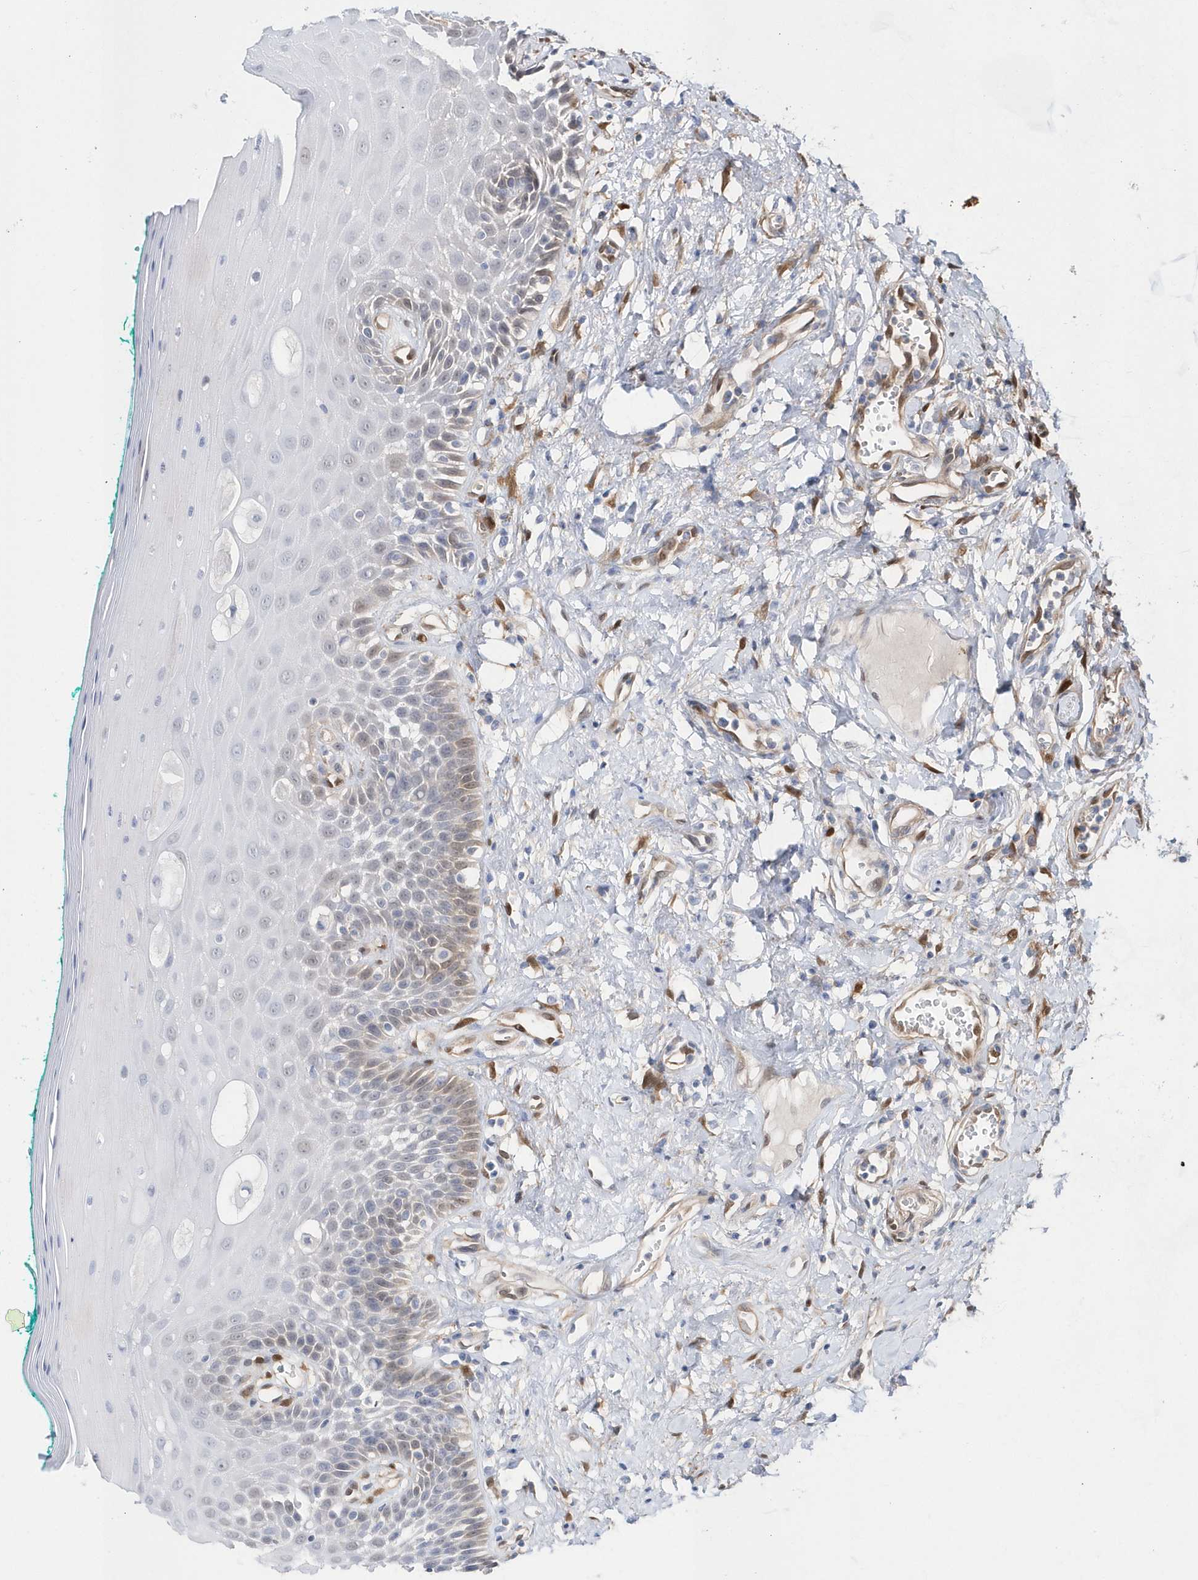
{"staining": {"intensity": "weak", "quantity": "<25%", "location": "cytoplasmic/membranous,nuclear"}, "tissue": "oral mucosa", "cell_type": "Squamous epithelial cells", "image_type": "normal", "snomed": [{"axis": "morphology", "description": "Normal tissue, NOS"}, {"axis": "topography", "description": "Oral tissue"}], "caption": "The photomicrograph demonstrates no staining of squamous epithelial cells in unremarkable oral mucosa.", "gene": "BDH2", "patient": {"sex": "female", "age": 70}}